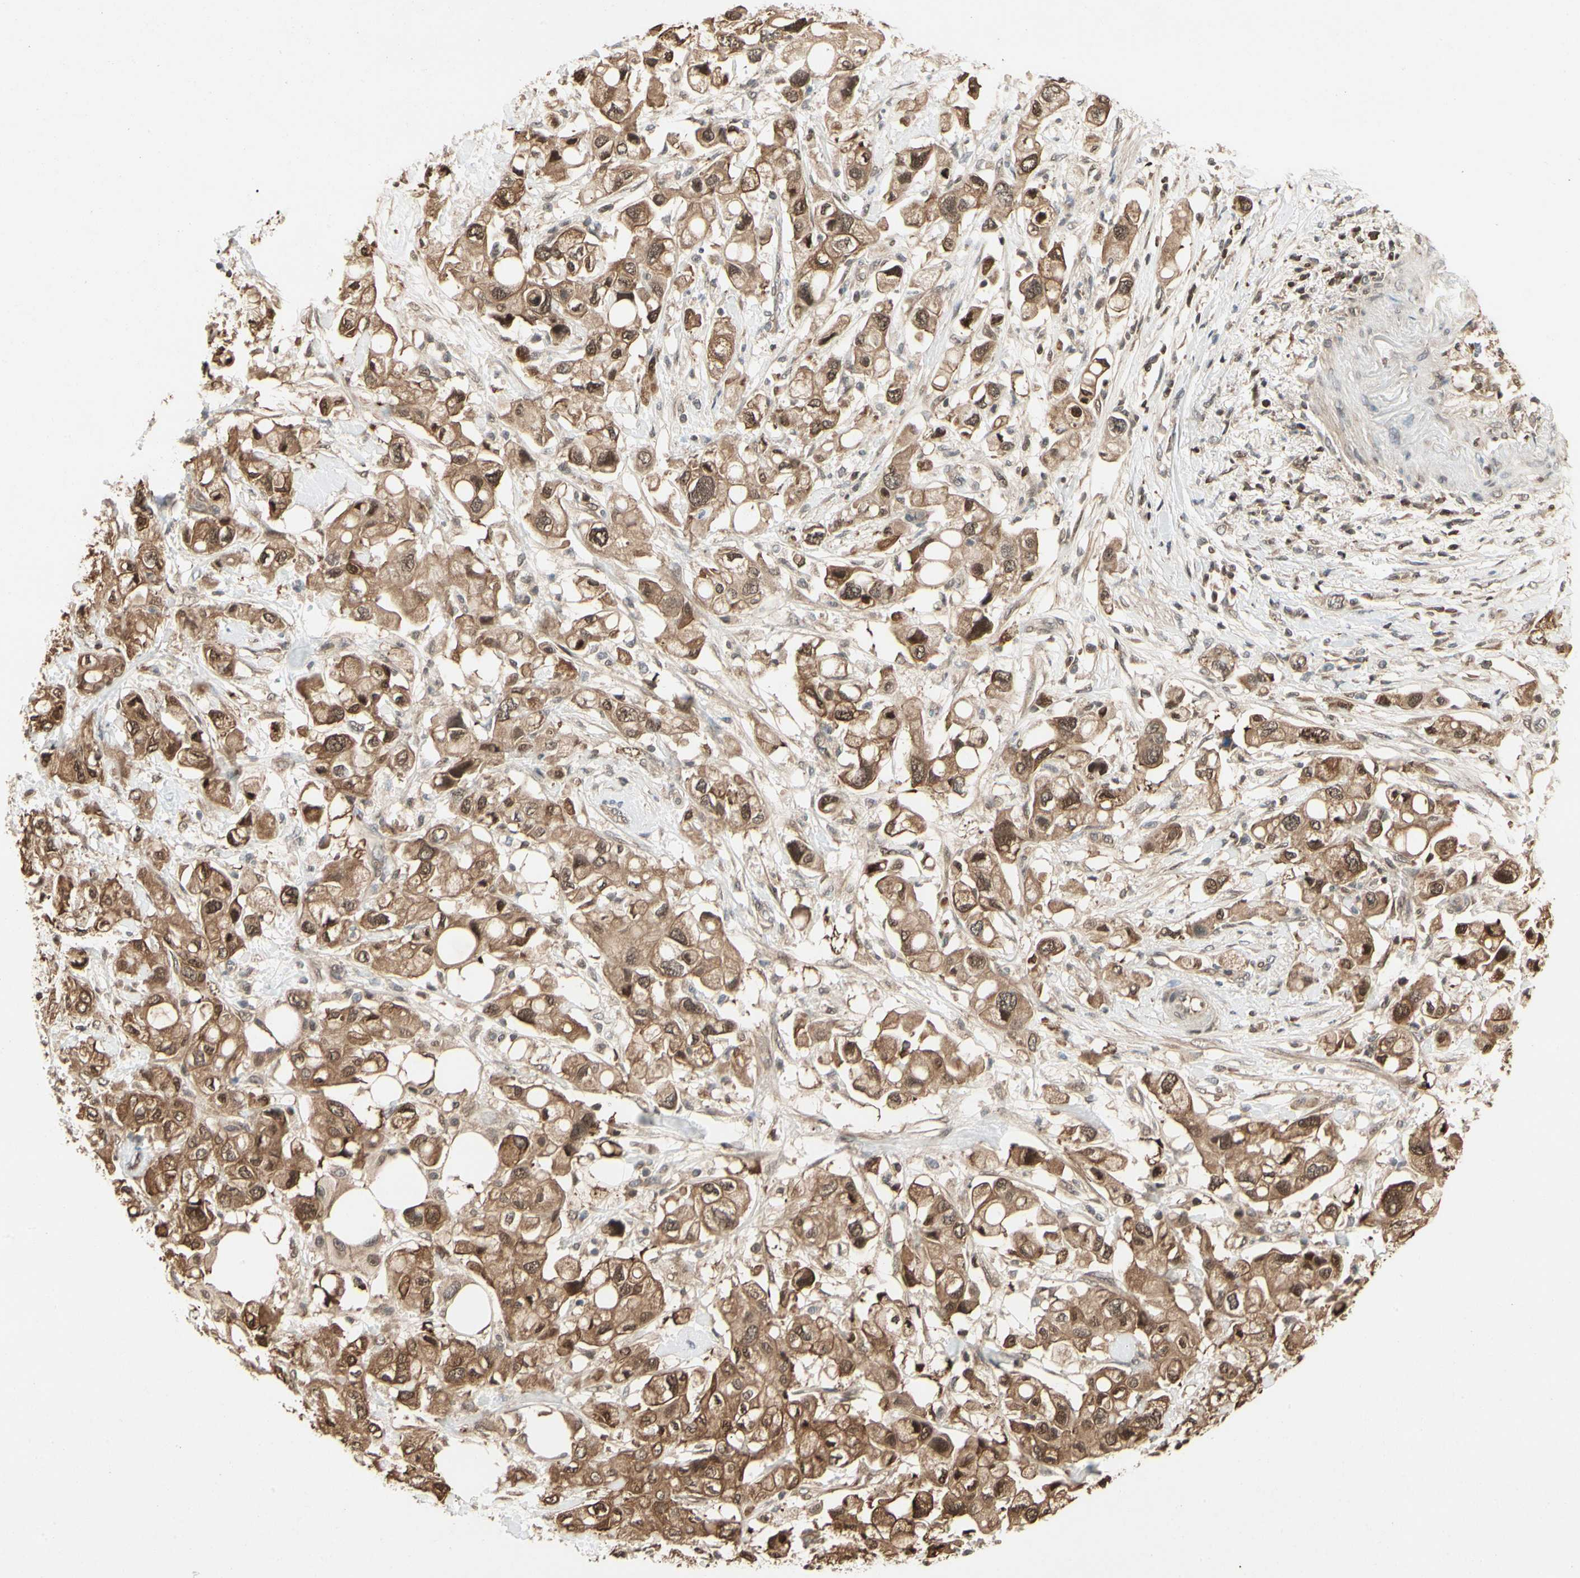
{"staining": {"intensity": "moderate", "quantity": ">75%", "location": "cytoplasmic/membranous,nuclear"}, "tissue": "pancreatic cancer", "cell_type": "Tumor cells", "image_type": "cancer", "snomed": [{"axis": "morphology", "description": "Adenocarcinoma, NOS"}, {"axis": "topography", "description": "Pancreas"}], "caption": "Protein positivity by IHC exhibits moderate cytoplasmic/membranous and nuclear expression in approximately >75% of tumor cells in adenocarcinoma (pancreatic).", "gene": "YWHAQ", "patient": {"sex": "female", "age": 56}}